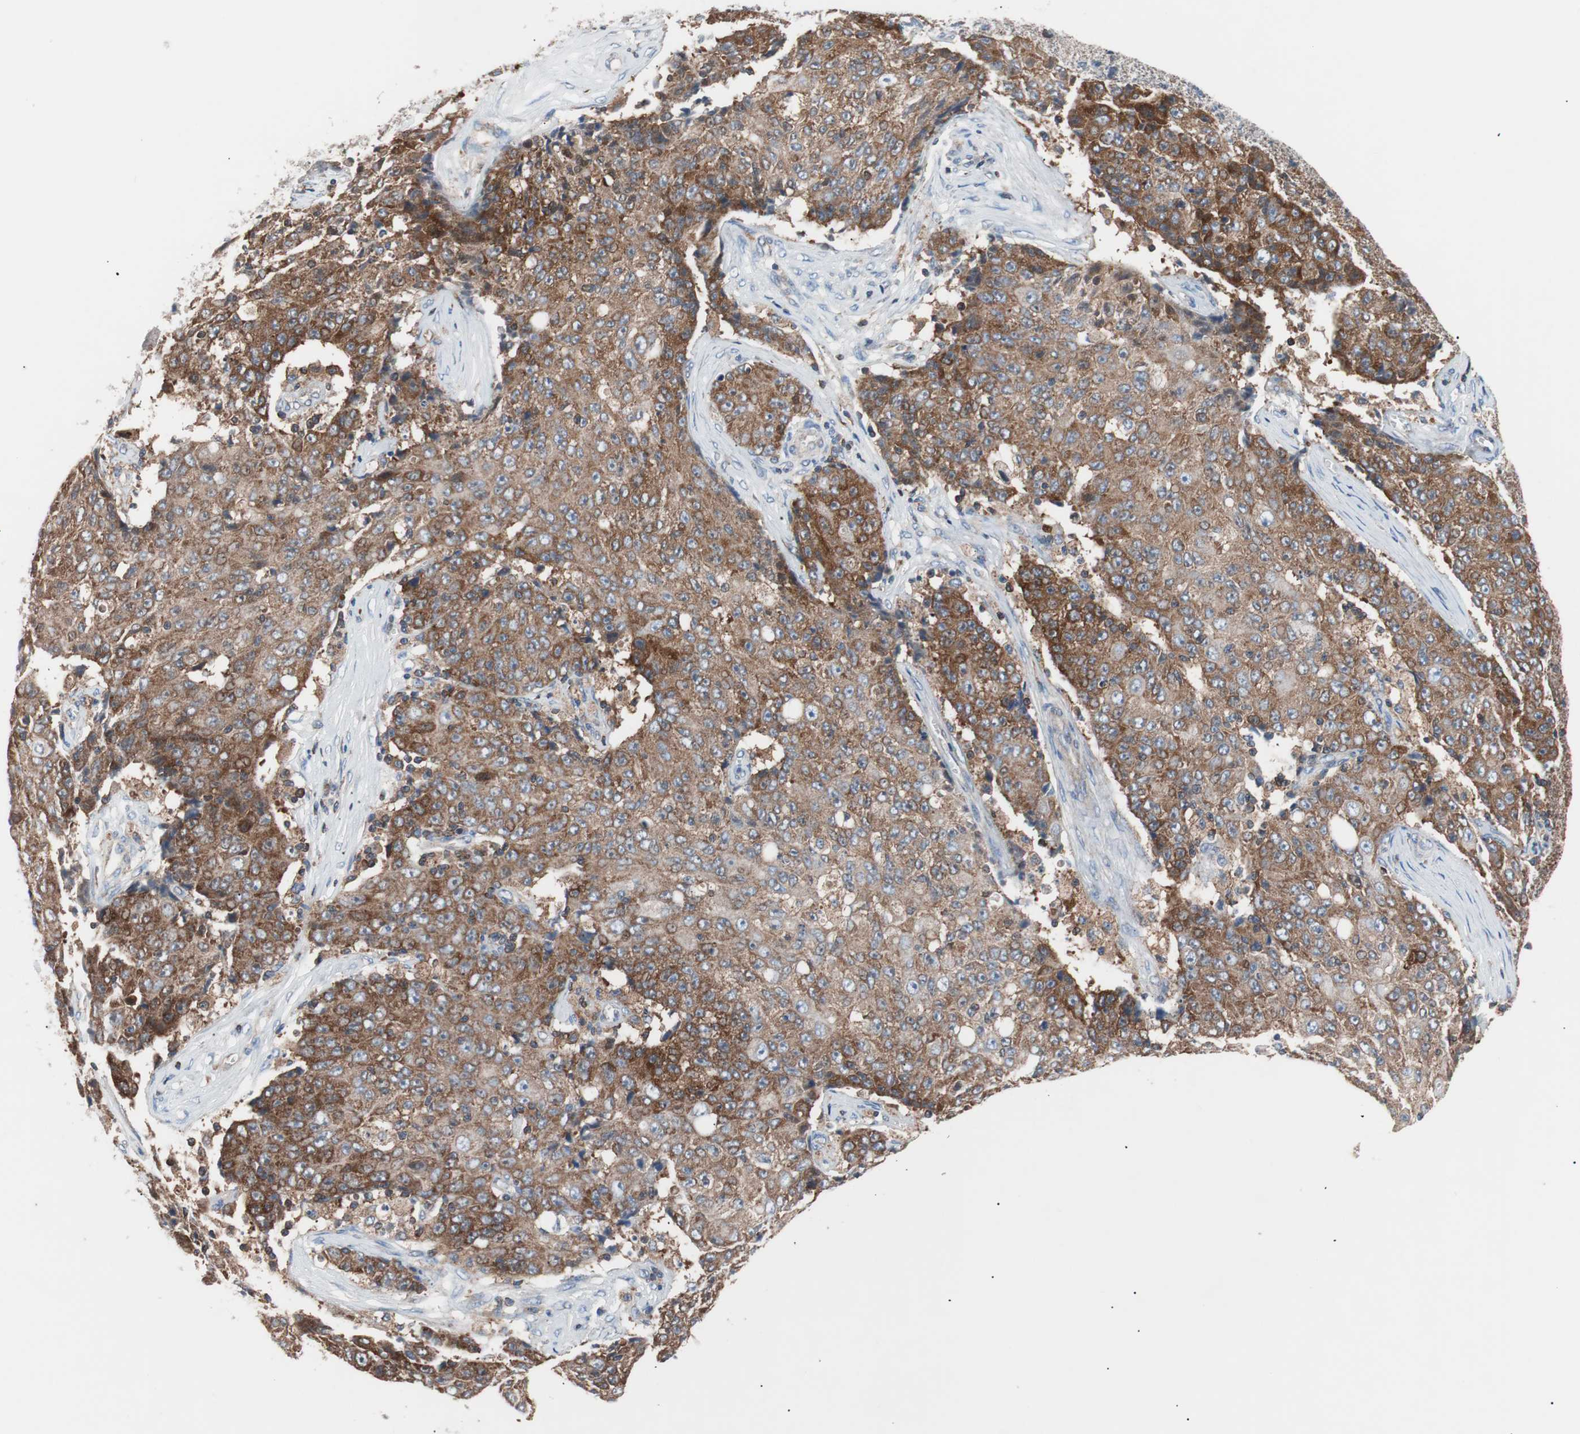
{"staining": {"intensity": "moderate", "quantity": ">75%", "location": "cytoplasmic/membranous"}, "tissue": "ovarian cancer", "cell_type": "Tumor cells", "image_type": "cancer", "snomed": [{"axis": "morphology", "description": "Carcinoma, endometroid"}, {"axis": "topography", "description": "Ovary"}], "caption": "Ovarian cancer was stained to show a protein in brown. There is medium levels of moderate cytoplasmic/membranous positivity in approximately >75% of tumor cells.", "gene": "PIK3R1", "patient": {"sex": "female", "age": 42}}